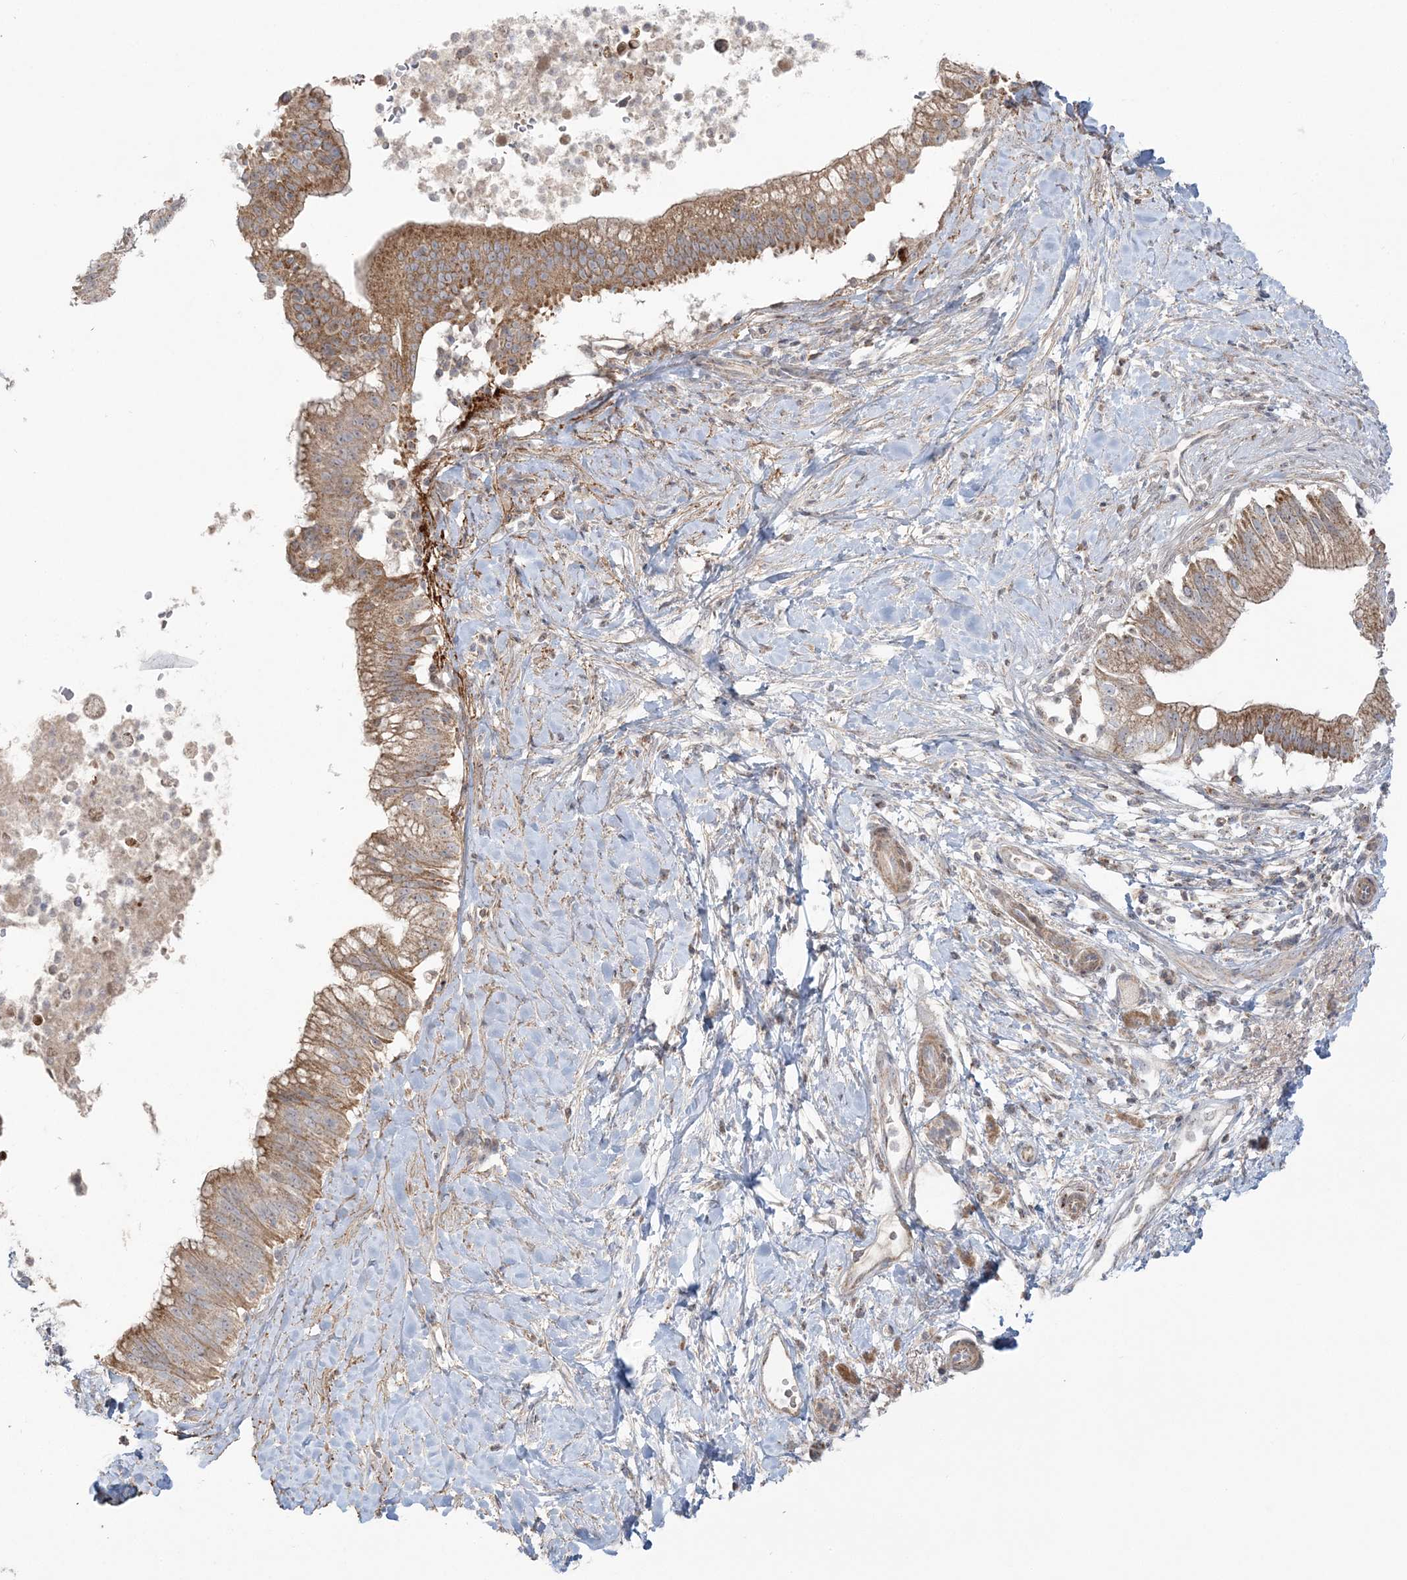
{"staining": {"intensity": "moderate", "quantity": ">75%", "location": "cytoplasmic/membranous"}, "tissue": "pancreatic cancer", "cell_type": "Tumor cells", "image_type": "cancer", "snomed": [{"axis": "morphology", "description": "Adenocarcinoma, NOS"}, {"axis": "topography", "description": "Pancreas"}], "caption": "The immunohistochemical stain labels moderate cytoplasmic/membranous staining in tumor cells of pancreatic cancer tissue.", "gene": "SCLT1", "patient": {"sex": "male", "age": 68}}